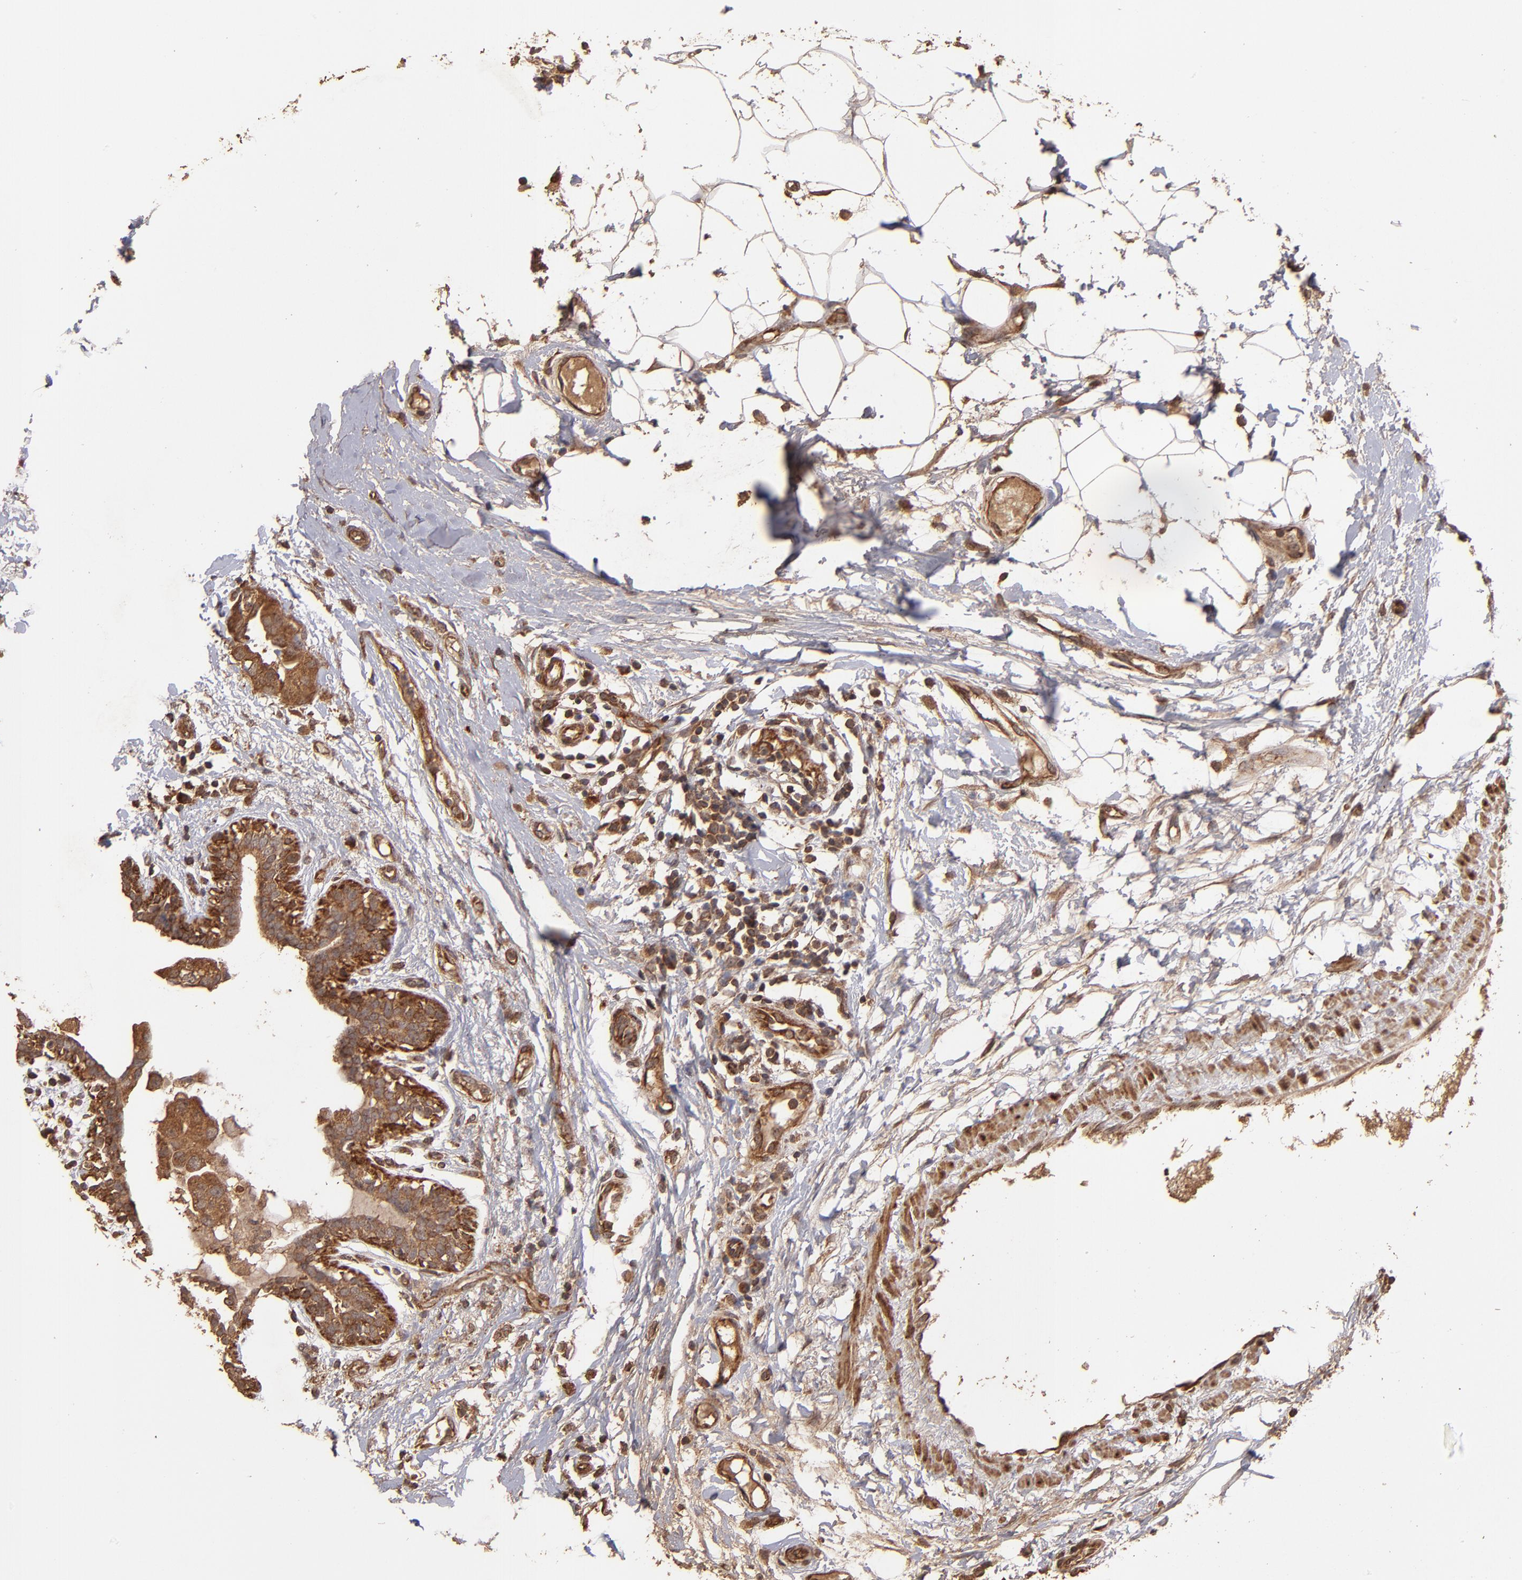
{"staining": {"intensity": "strong", "quantity": ">75%", "location": "cytoplasmic/membranous"}, "tissue": "breast cancer", "cell_type": "Tumor cells", "image_type": "cancer", "snomed": [{"axis": "morphology", "description": "Duct carcinoma"}, {"axis": "topography", "description": "Breast"}], "caption": "A brown stain labels strong cytoplasmic/membranous positivity of a protein in human breast intraductal carcinoma tumor cells.", "gene": "TXNDC16", "patient": {"sex": "female", "age": 40}}